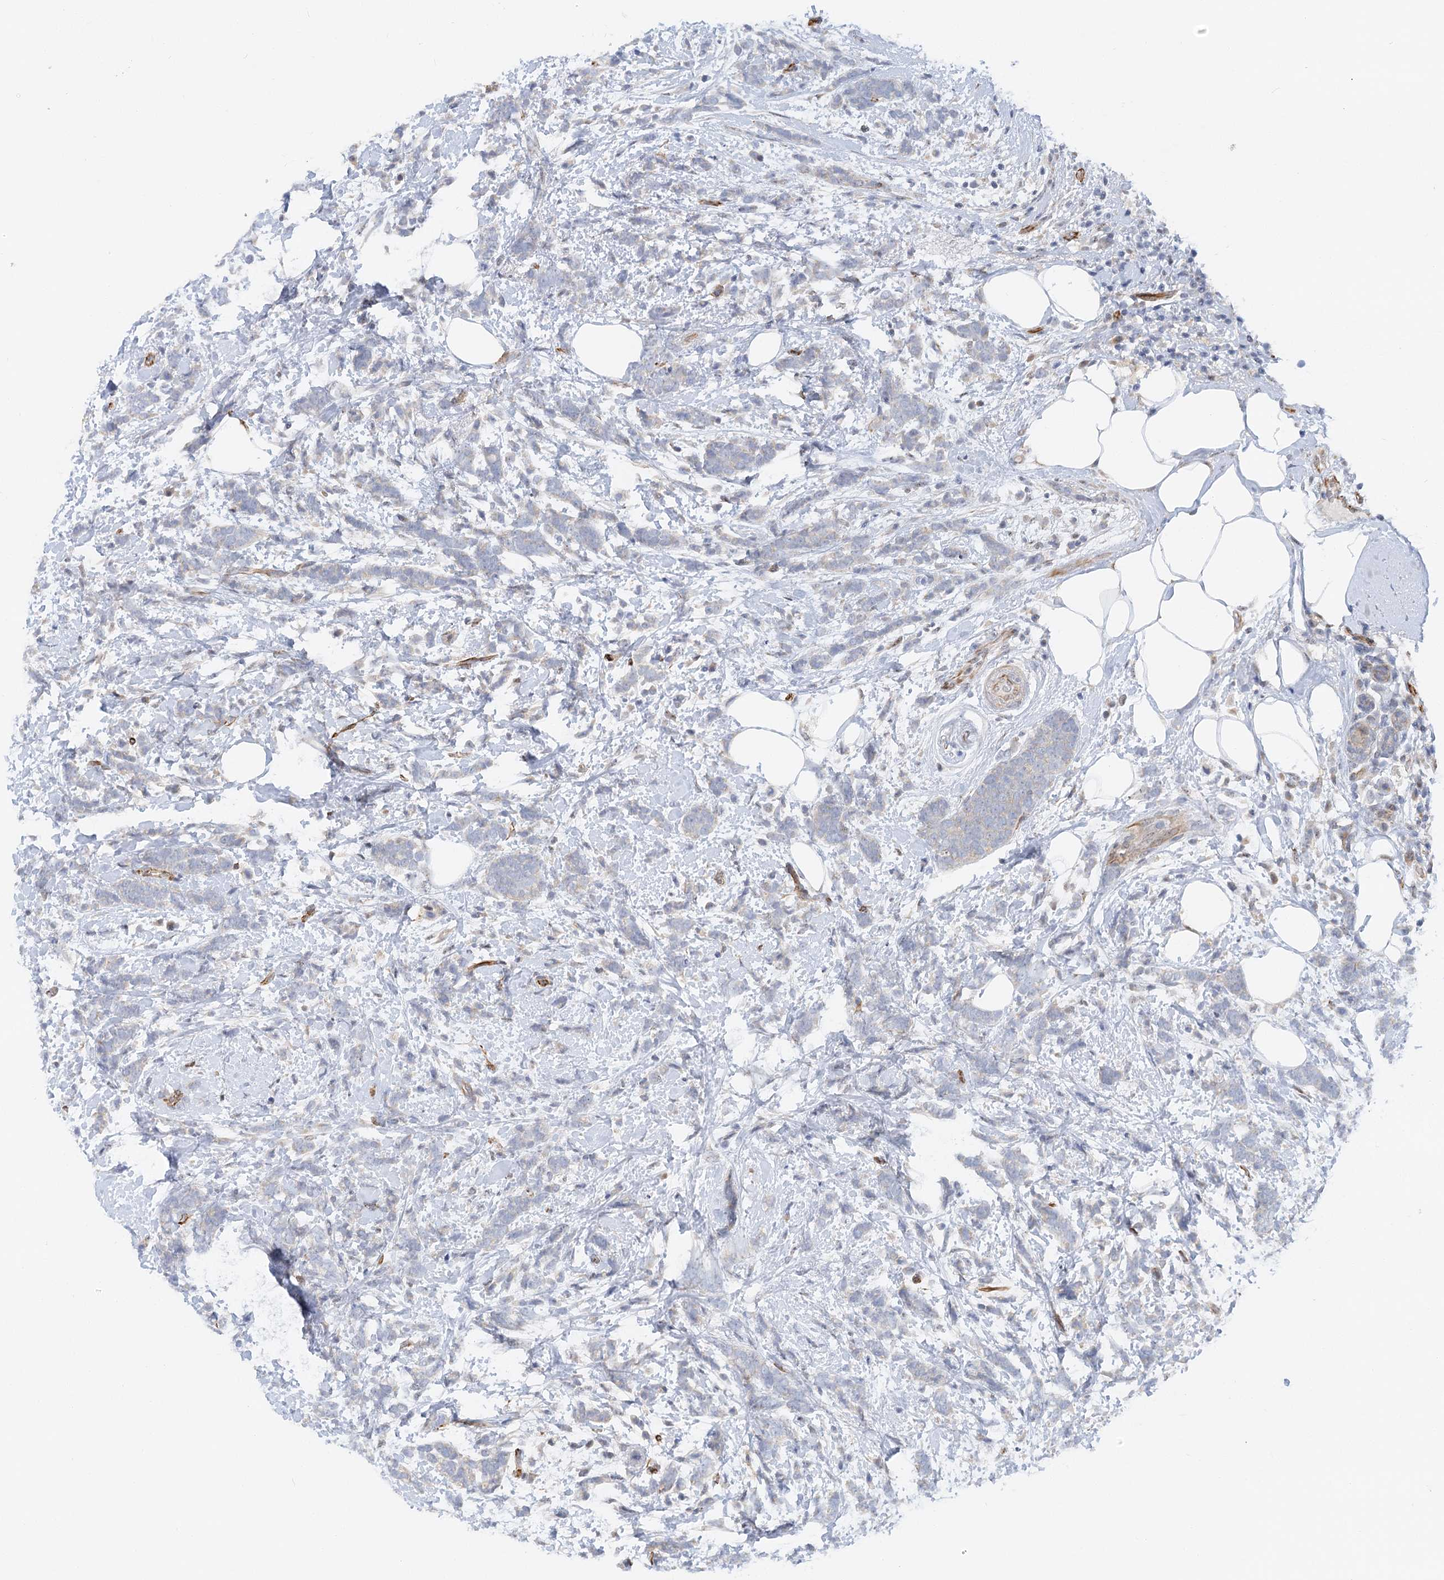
{"staining": {"intensity": "negative", "quantity": "none", "location": "none"}, "tissue": "breast cancer", "cell_type": "Tumor cells", "image_type": "cancer", "snomed": [{"axis": "morphology", "description": "Lobular carcinoma"}, {"axis": "topography", "description": "Breast"}], "caption": "The histopathology image displays no staining of tumor cells in lobular carcinoma (breast).", "gene": "NELL2", "patient": {"sex": "female", "age": 58}}